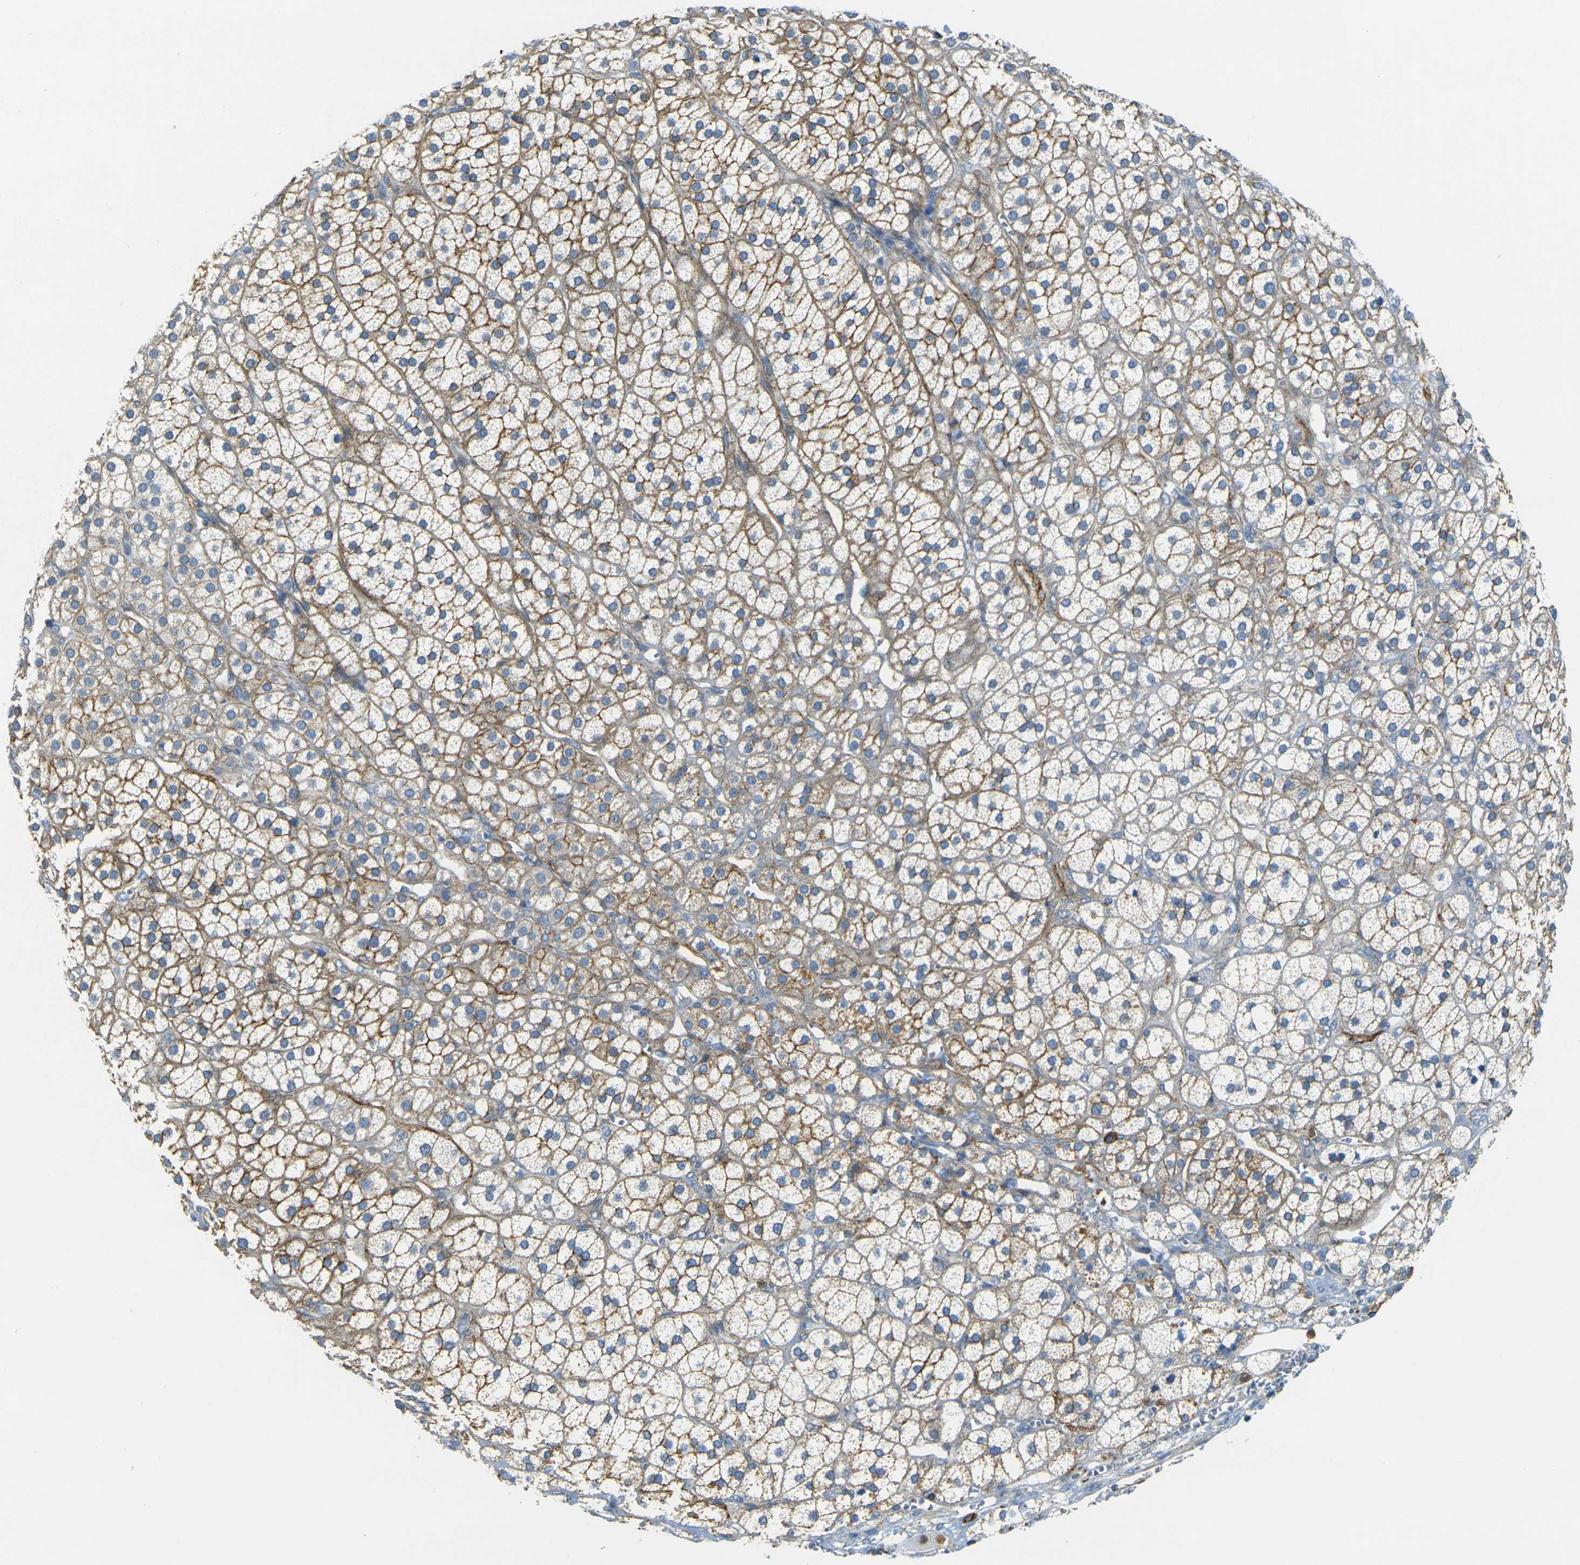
{"staining": {"intensity": "moderate", "quantity": ">75%", "location": "cytoplasmic/membranous"}, "tissue": "adrenal gland", "cell_type": "Glandular cells", "image_type": "normal", "snomed": [{"axis": "morphology", "description": "Normal tissue, NOS"}, {"axis": "topography", "description": "Adrenal gland"}], "caption": "Immunohistochemistry of unremarkable adrenal gland displays medium levels of moderate cytoplasmic/membranous positivity in about >75% of glandular cells.", "gene": "EPHA7", "patient": {"sex": "male", "age": 56}}